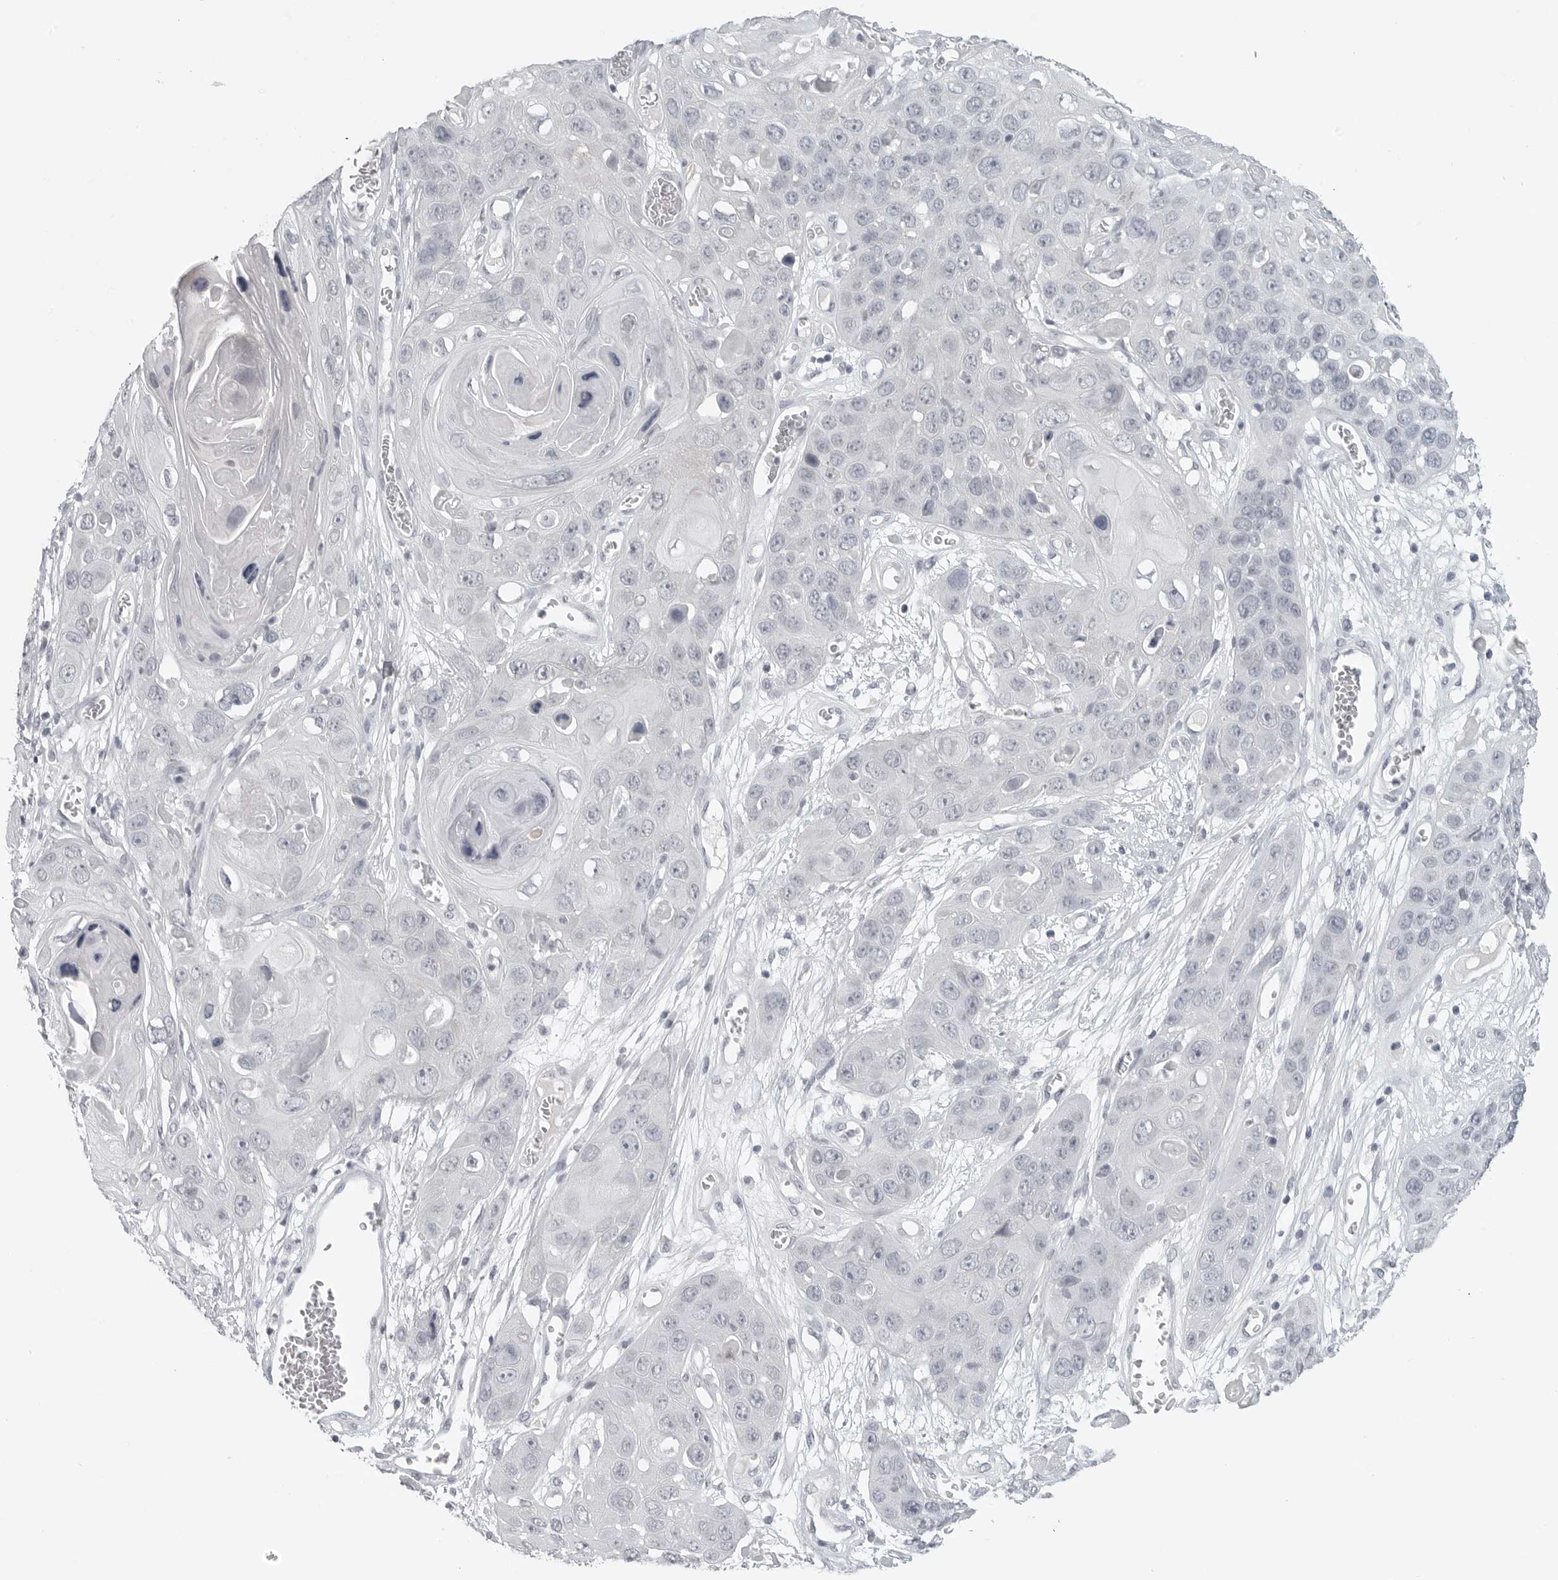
{"staining": {"intensity": "weak", "quantity": "<25%", "location": "nuclear"}, "tissue": "skin cancer", "cell_type": "Tumor cells", "image_type": "cancer", "snomed": [{"axis": "morphology", "description": "Squamous cell carcinoma, NOS"}, {"axis": "topography", "description": "Skin"}], "caption": "Photomicrograph shows no significant protein staining in tumor cells of squamous cell carcinoma (skin). The staining is performed using DAB (3,3'-diaminobenzidine) brown chromogen with nuclei counter-stained in using hematoxylin.", "gene": "BPIFA1", "patient": {"sex": "male", "age": 55}}